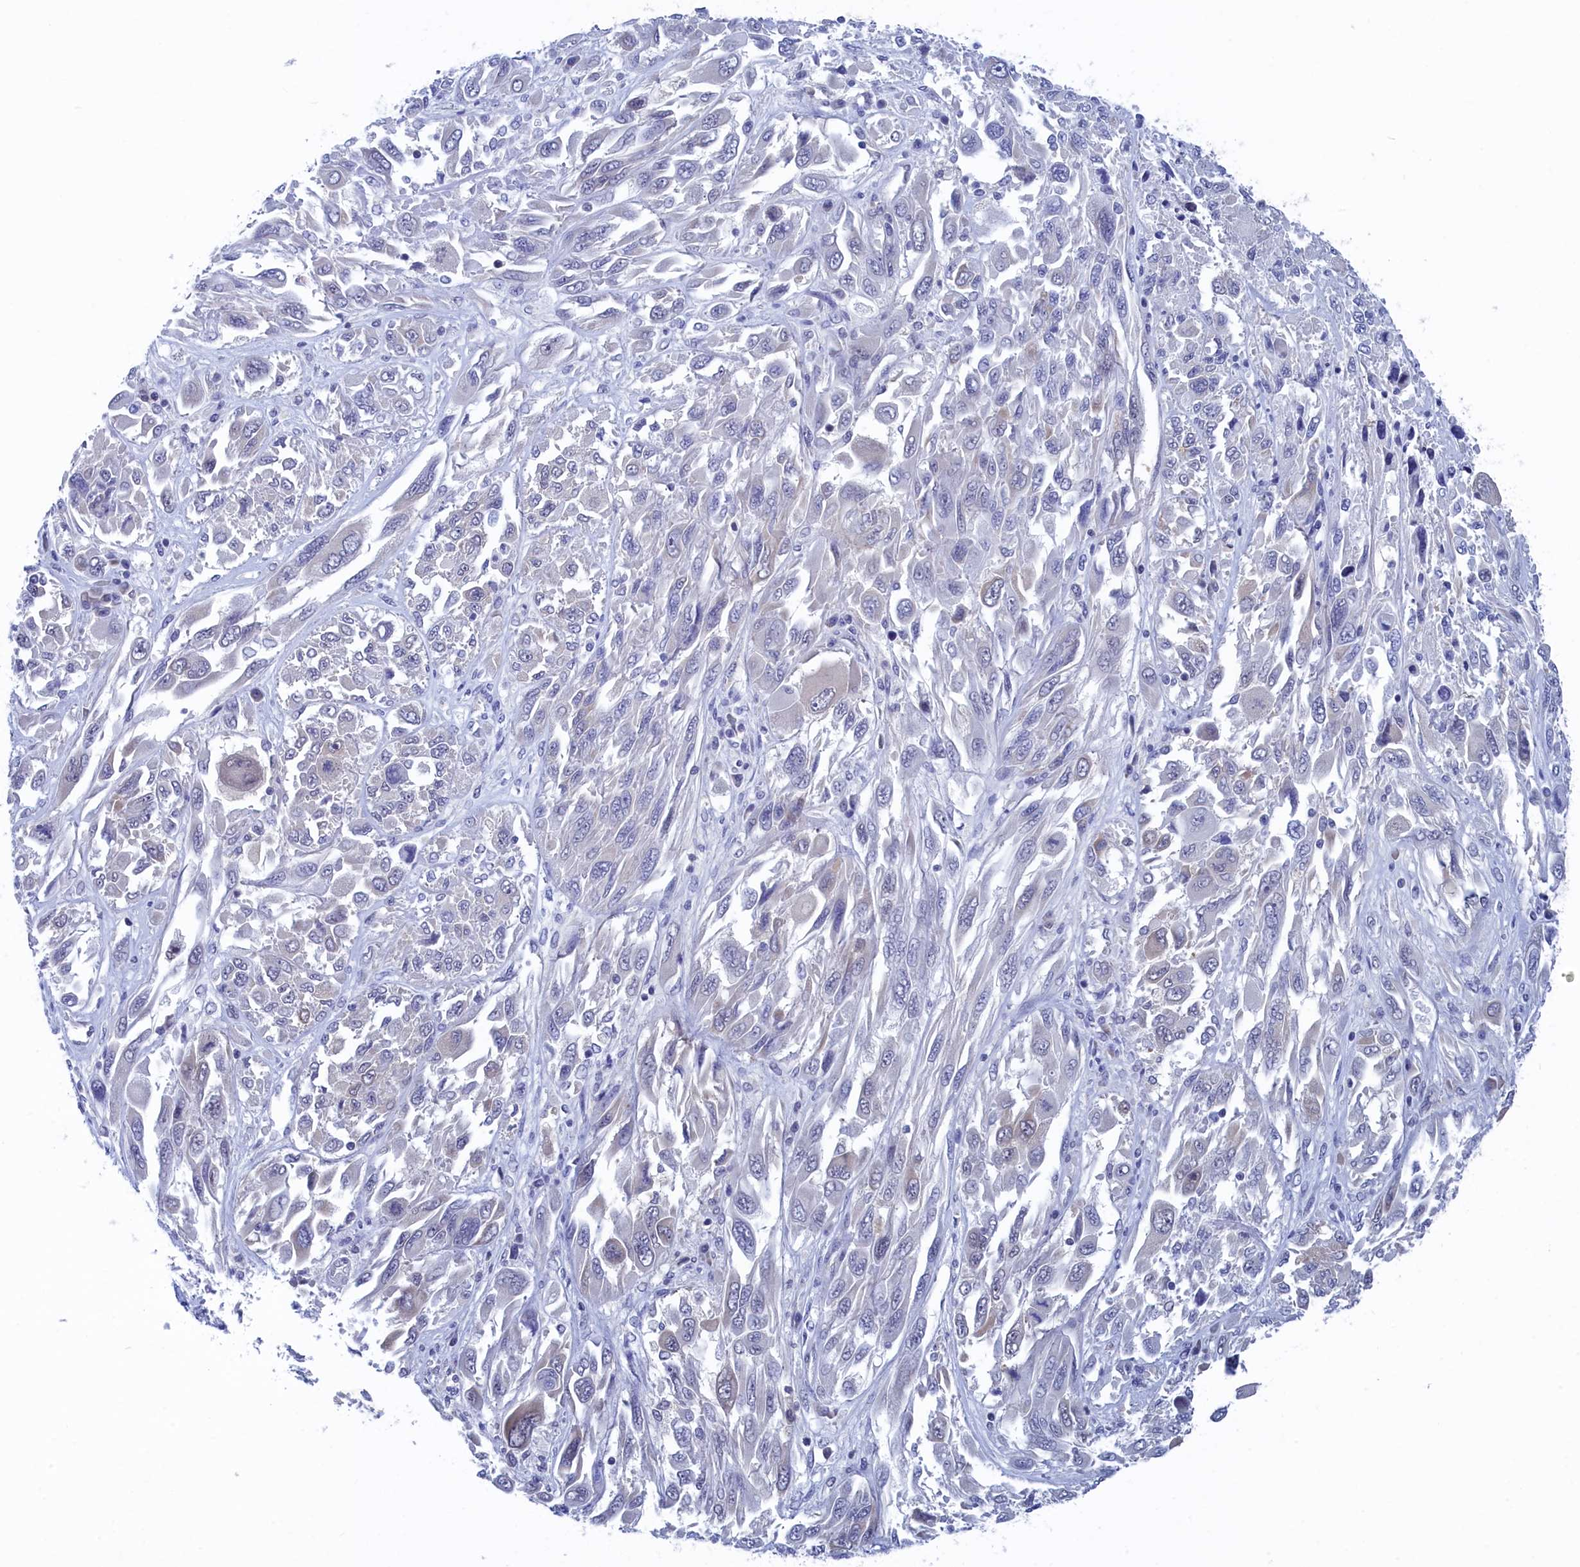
{"staining": {"intensity": "negative", "quantity": "none", "location": "none"}, "tissue": "melanoma", "cell_type": "Tumor cells", "image_type": "cancer", "snomed": [{"axis": "morphology", "description": "Malignant melanoma, NOS"}, {"axis": "topography", "description": "Skin"}], "caption": "Tumor cells are negative for brown protein staining in malignant melanoma. (DAB (3,3'-diaminobenzidine) immunohistochemistry with hematoxylin counter stain).", "gene": "PGP", "patient": {"sex": "female", "age": 91}}